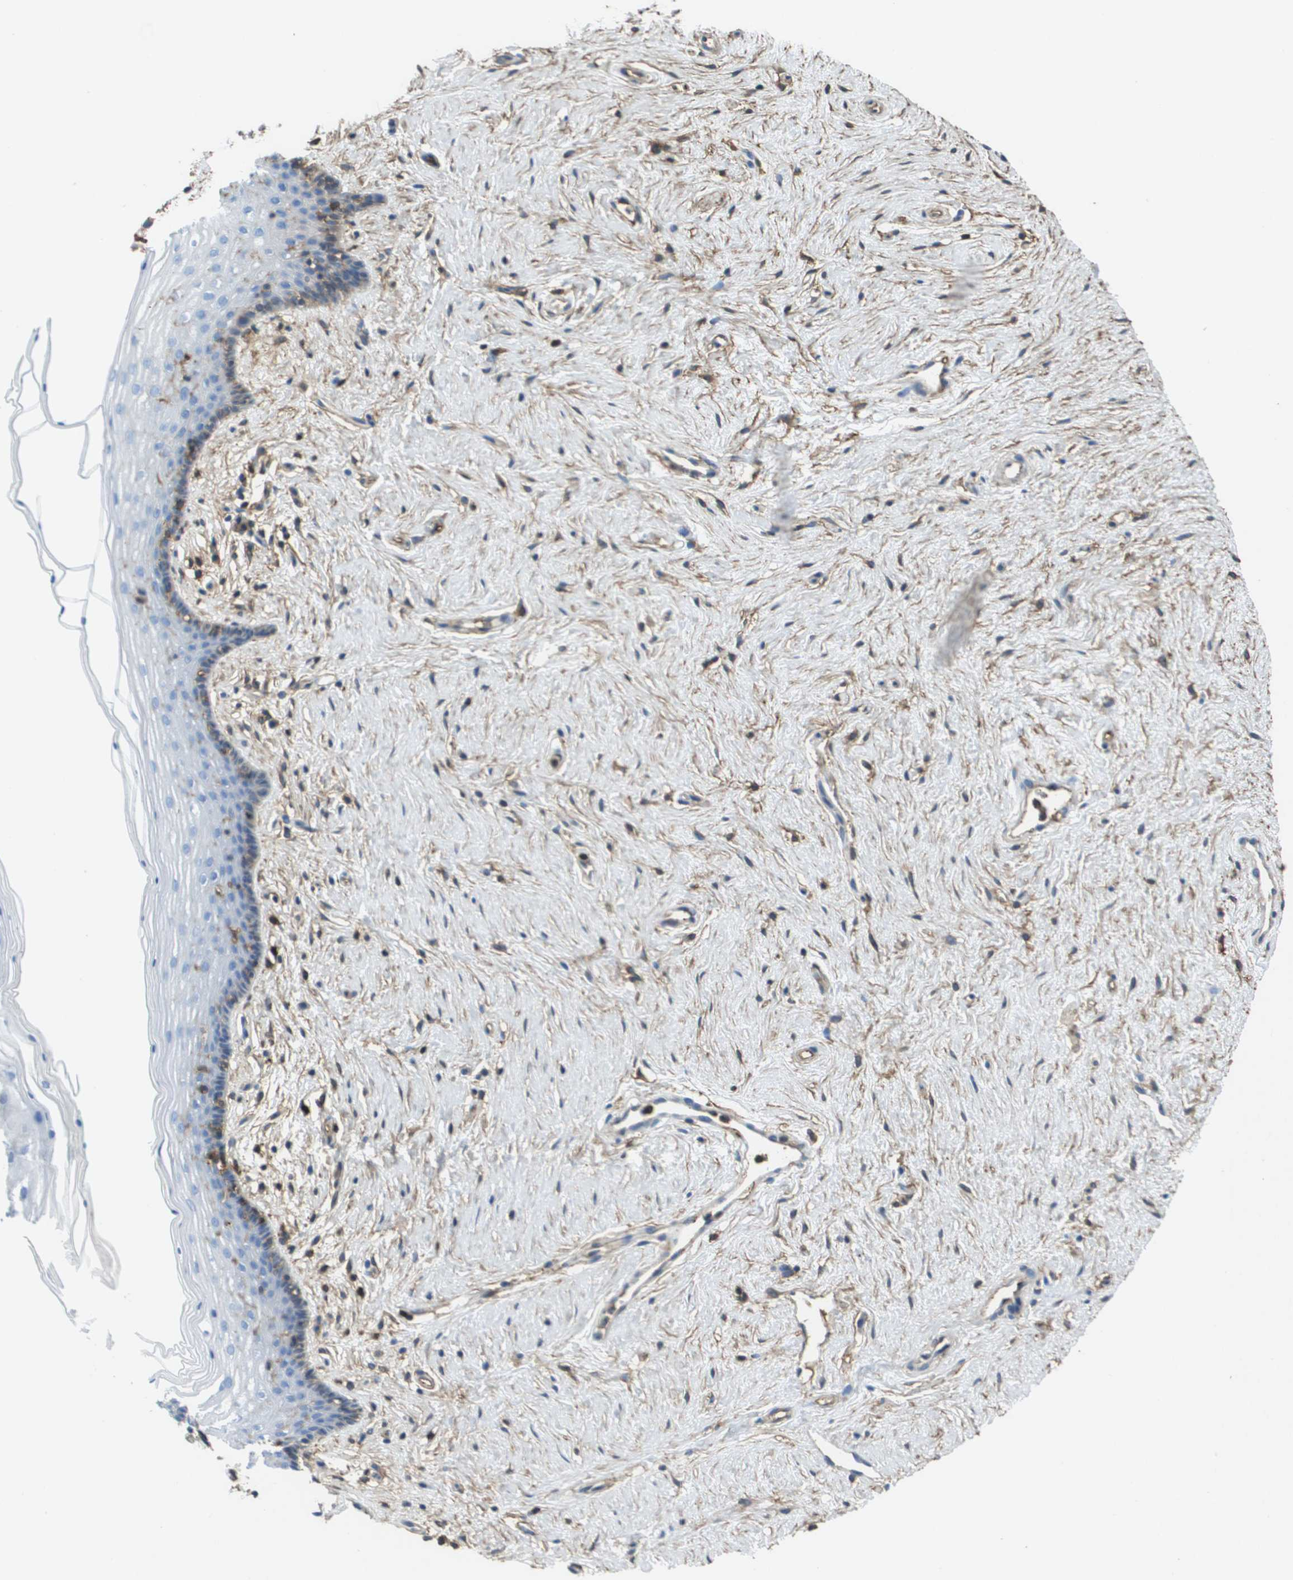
{"staining": {"intensity": "weak", "quantity": "<25%", "location": "cytoplasmic/membranous"}, "tissue": "vagina", "cell_type": "Squamous epithelial cells", "image_type": "normal", "snomed": [{"axis": "morphology", "description": "Normal tissue, NOS"}, {"axis": "topography", "description": "Vagina"}], "caption": "This is a micrograph of IHC staining of unremarkable vagina, which shows no staining in squamous epithelial cells.", "gene": "PASK", "patient": {"sex": "female", "age": 44}}